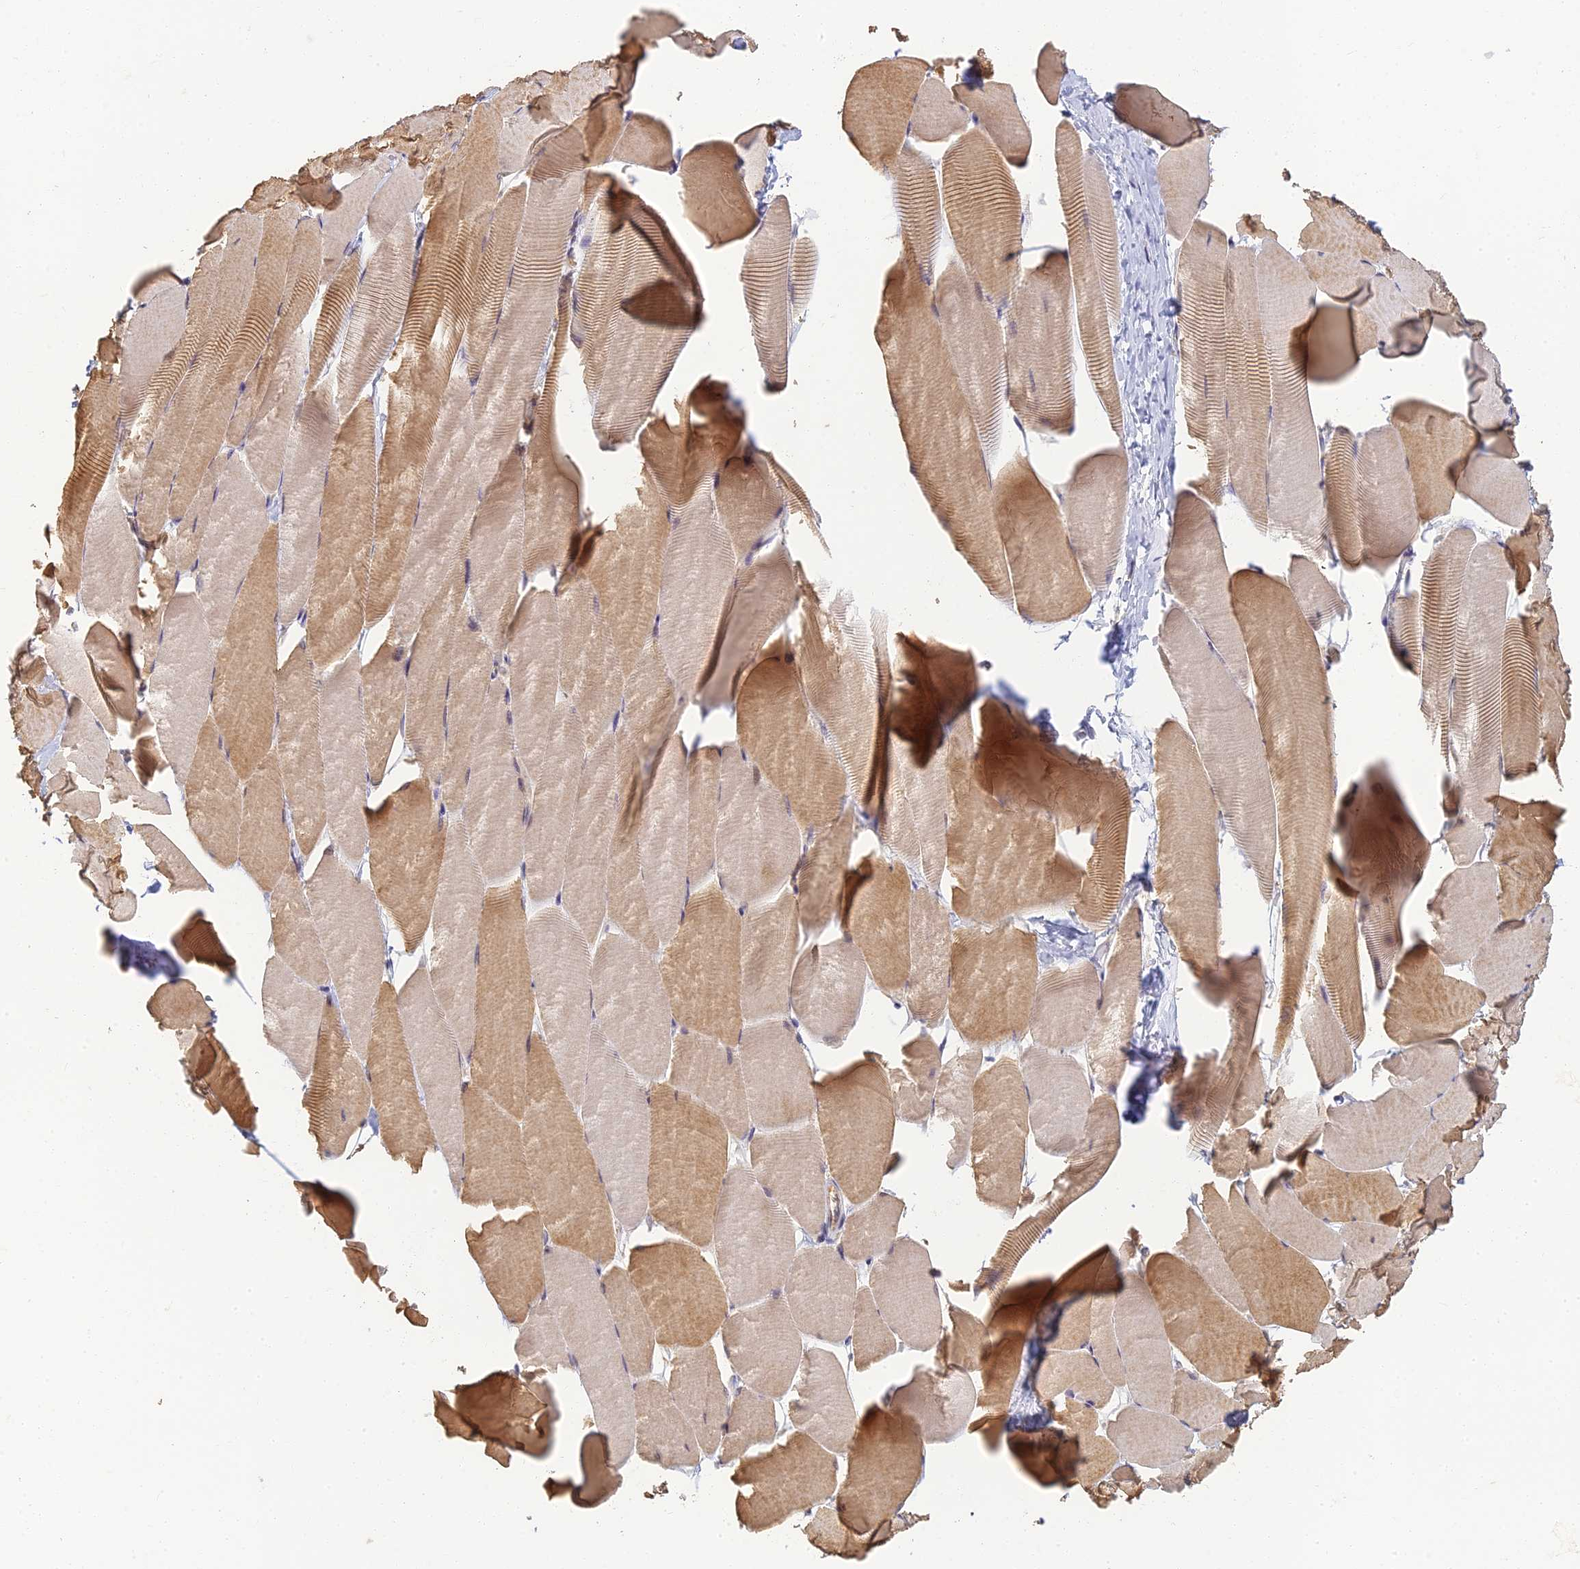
{"staining": {"intensity": "moderate", "quantity": ">75%", "location": "cytoplasmic/membranous"}, "tissue": "skeletal muscle", "cell_type": "Myocytes", "image_type": "normal", "snomed": [{"axis": "morphology", "description": "Normal tissue, NOS"}, {"axis": "topography", "description": "Skeletal muscle"}], "caption": "Skeletal muscle was stained to show a protein in brown. There is medium levels of moderate cytoplasmic/membranous staining in approximately >75% of myocytes.", "gene": "RGL3", "patient": {"sex": "male", "age": 25}}